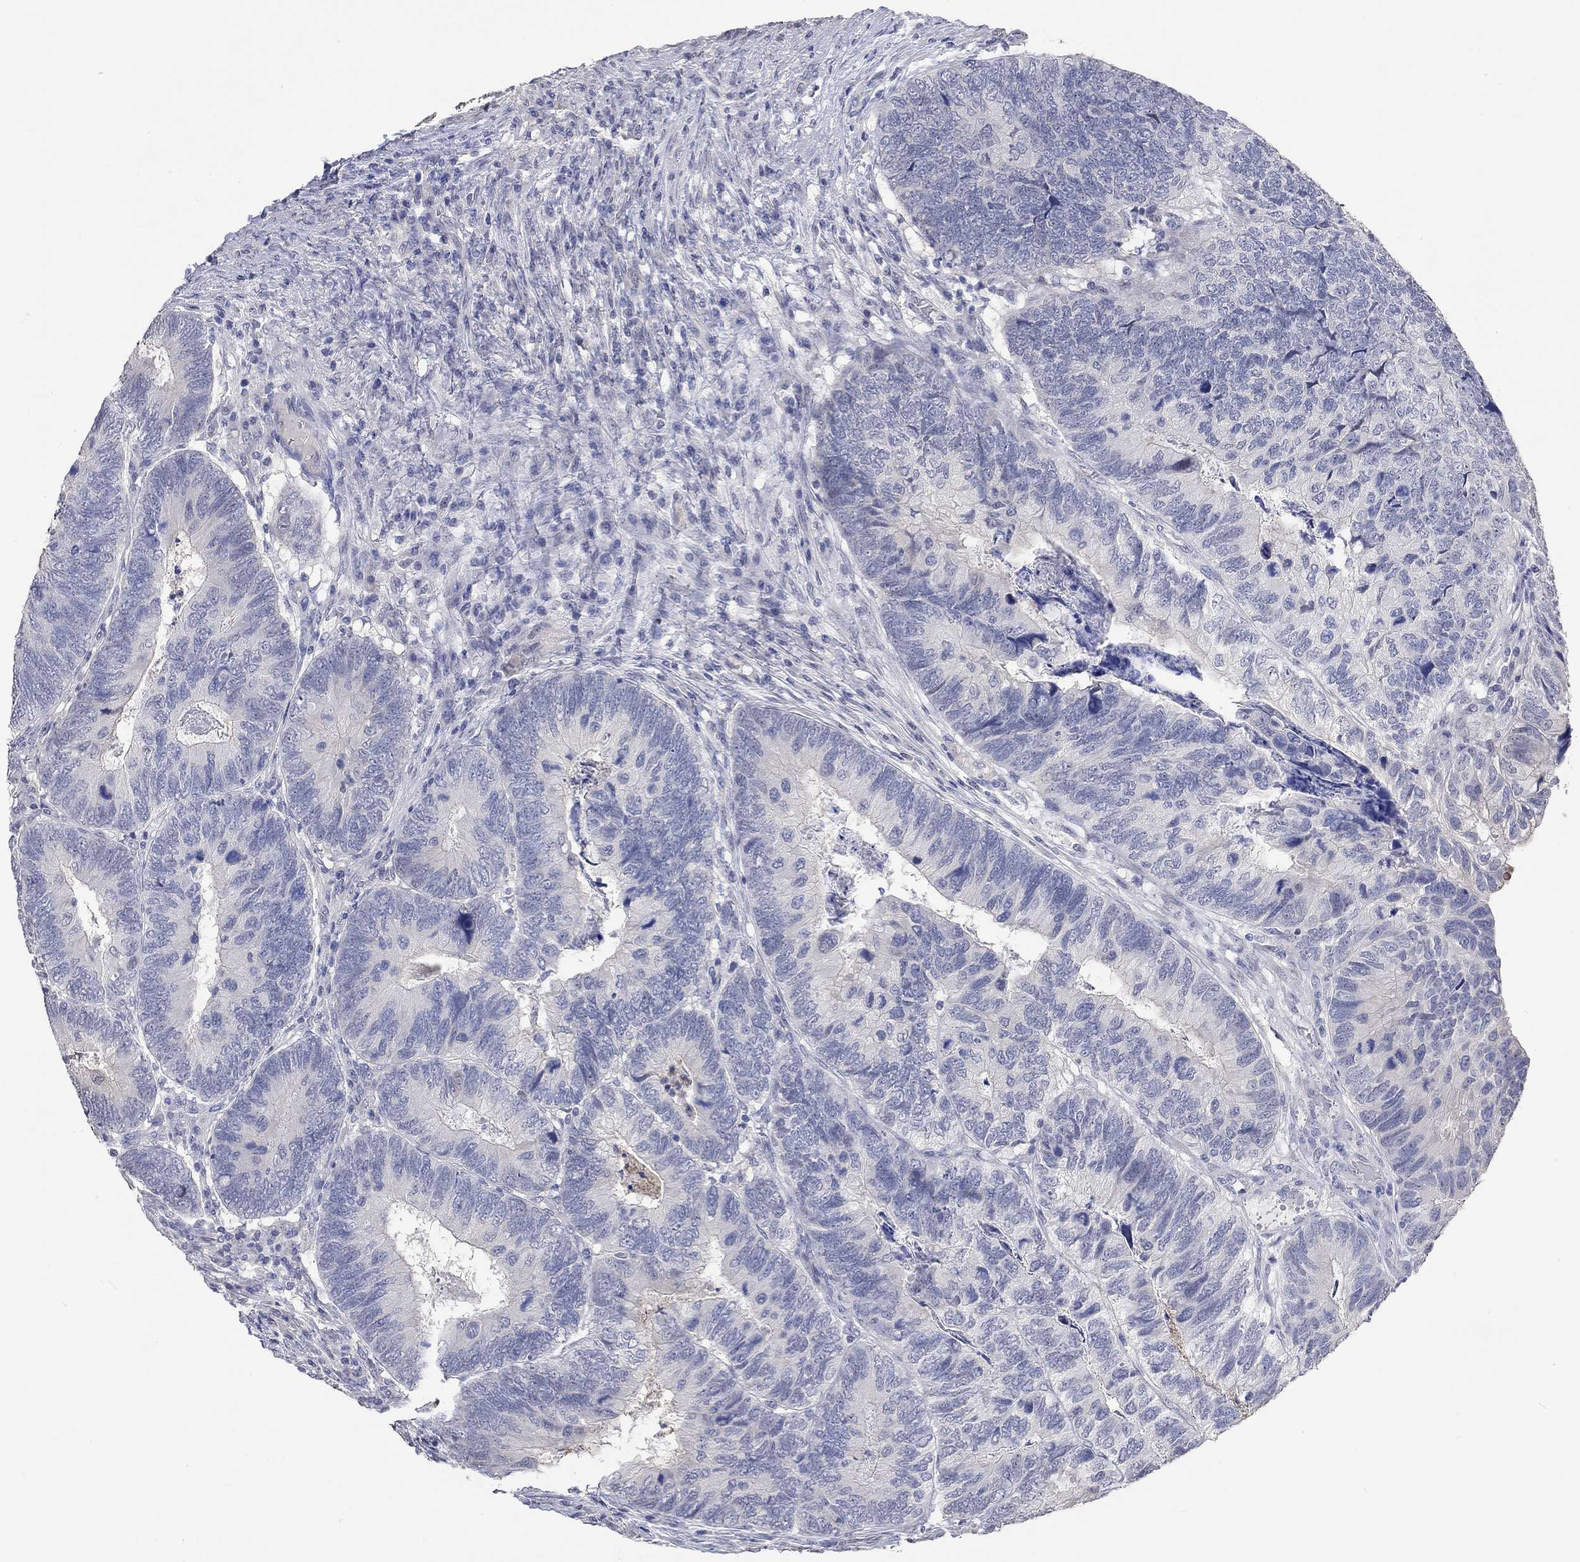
{"staining": {"intensity": "negative", "quantity": "none", "location": "none"}, "tissue": "colorectal cancer", "cell_type": "Tumor cells", "image_type": "cancer", "snomed": [{"axis": "morphology", "description": "Adenocarcinoma, NOS"}, {"axis": "topography", "description": "Colon"}], "caption": "DAB (3,3'-diaminobenzidine) immunohistochemical staining of human adenocarcinoma (colorectal) exhibits no significant positivity in tumor cells.", "gene": "PNMA5", "patient": {"sex": "female", "age": 67}}